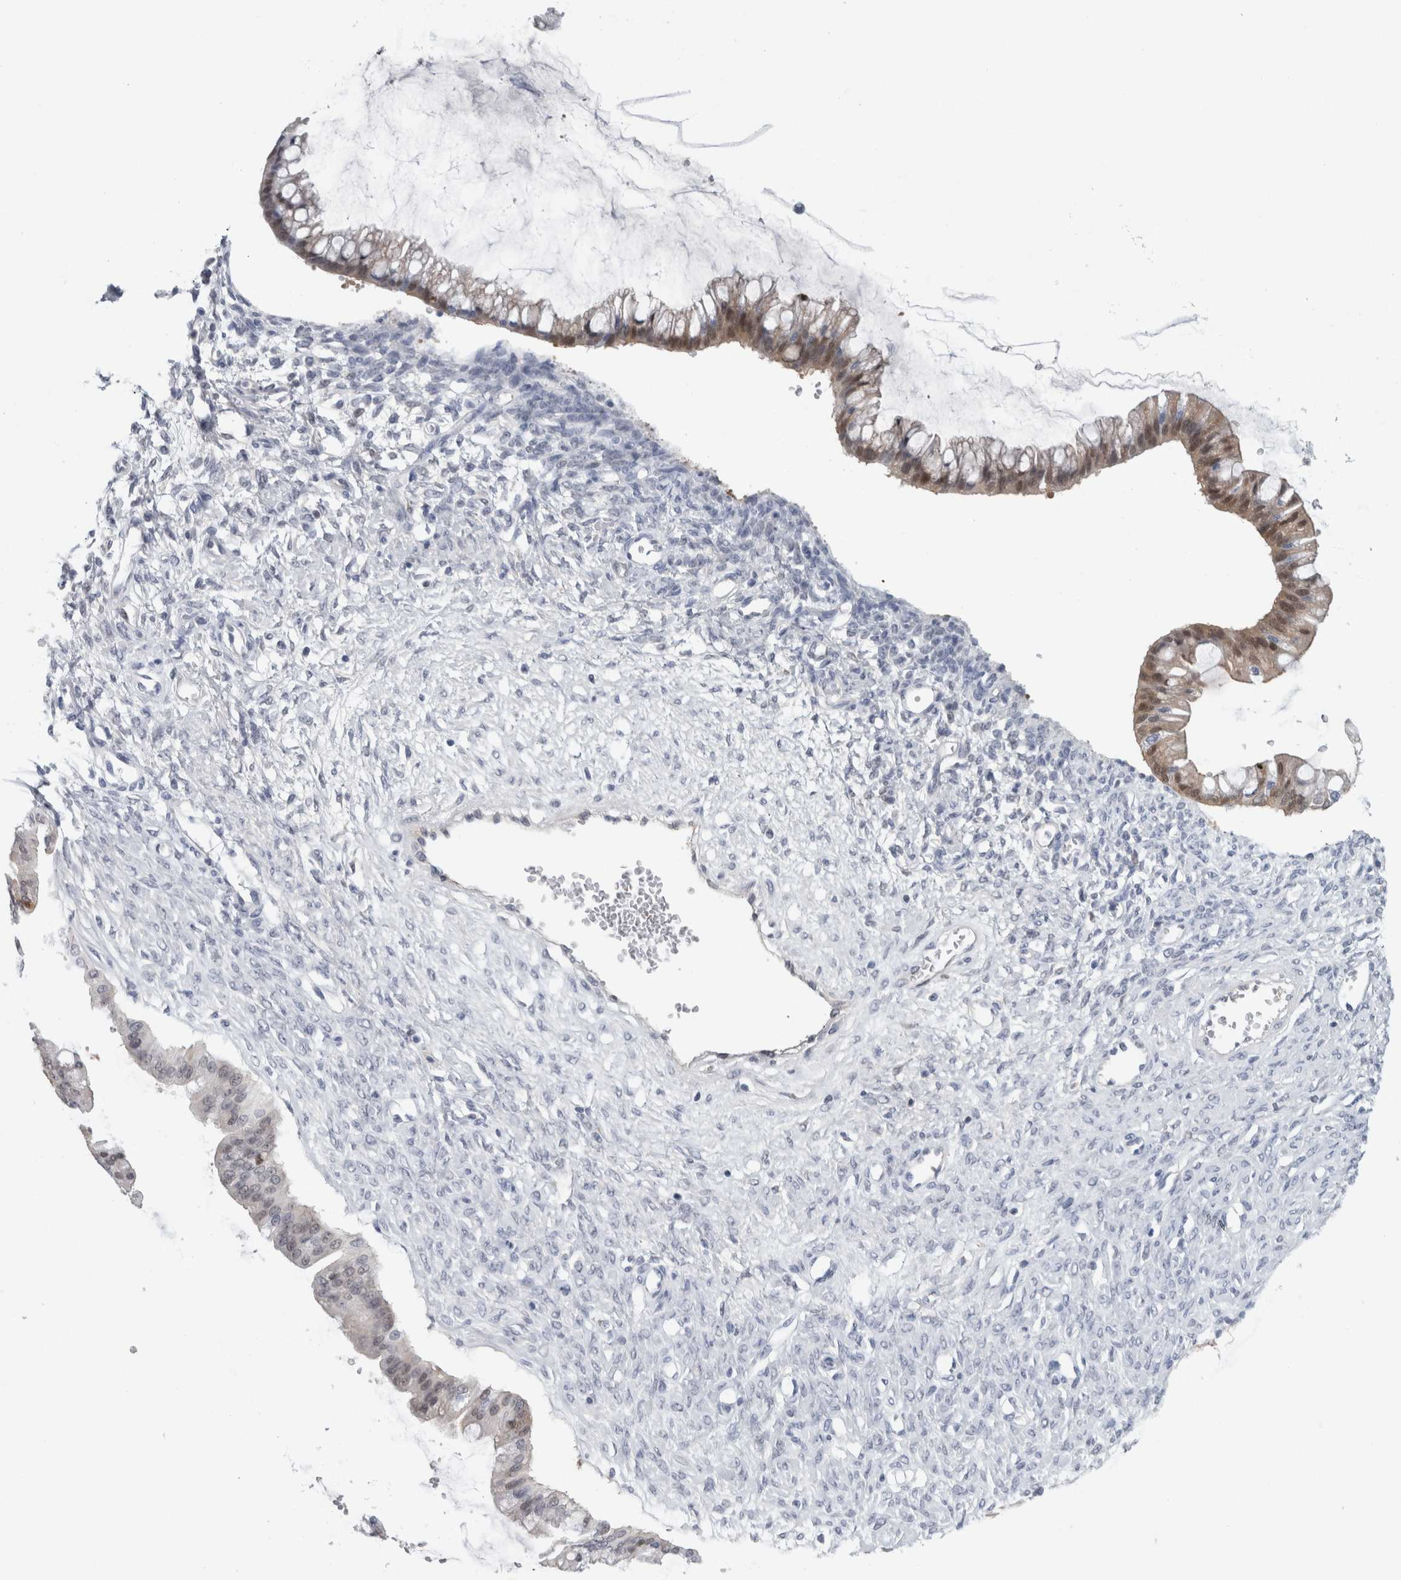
{"staining": {"intensity": "weak", "quantity": "25%-75%", "location": "cytoplasmic/membranous,nuclear"}, "tissue": "ovarian cancer", "cell_type": "Tumor cells", "image_type": "cancer", "snomed": [{"axis": "morphology", "description": "Cystadenocarcinoma, mucinous, NOS"}, {"axis": "topography", "description": "Ovary"}], "caption": "Immunohistochemical staining of mucinous cystadenocarcinoma (ovarian) demonstrates low levels of weak cytoplasmic/membranous and nuclear positivity in approximately 25%-75% of tumor cells. Nuclei are stained in blue.", "gene": "CASP6", "patient": {"sex": "female", "age": 73}}